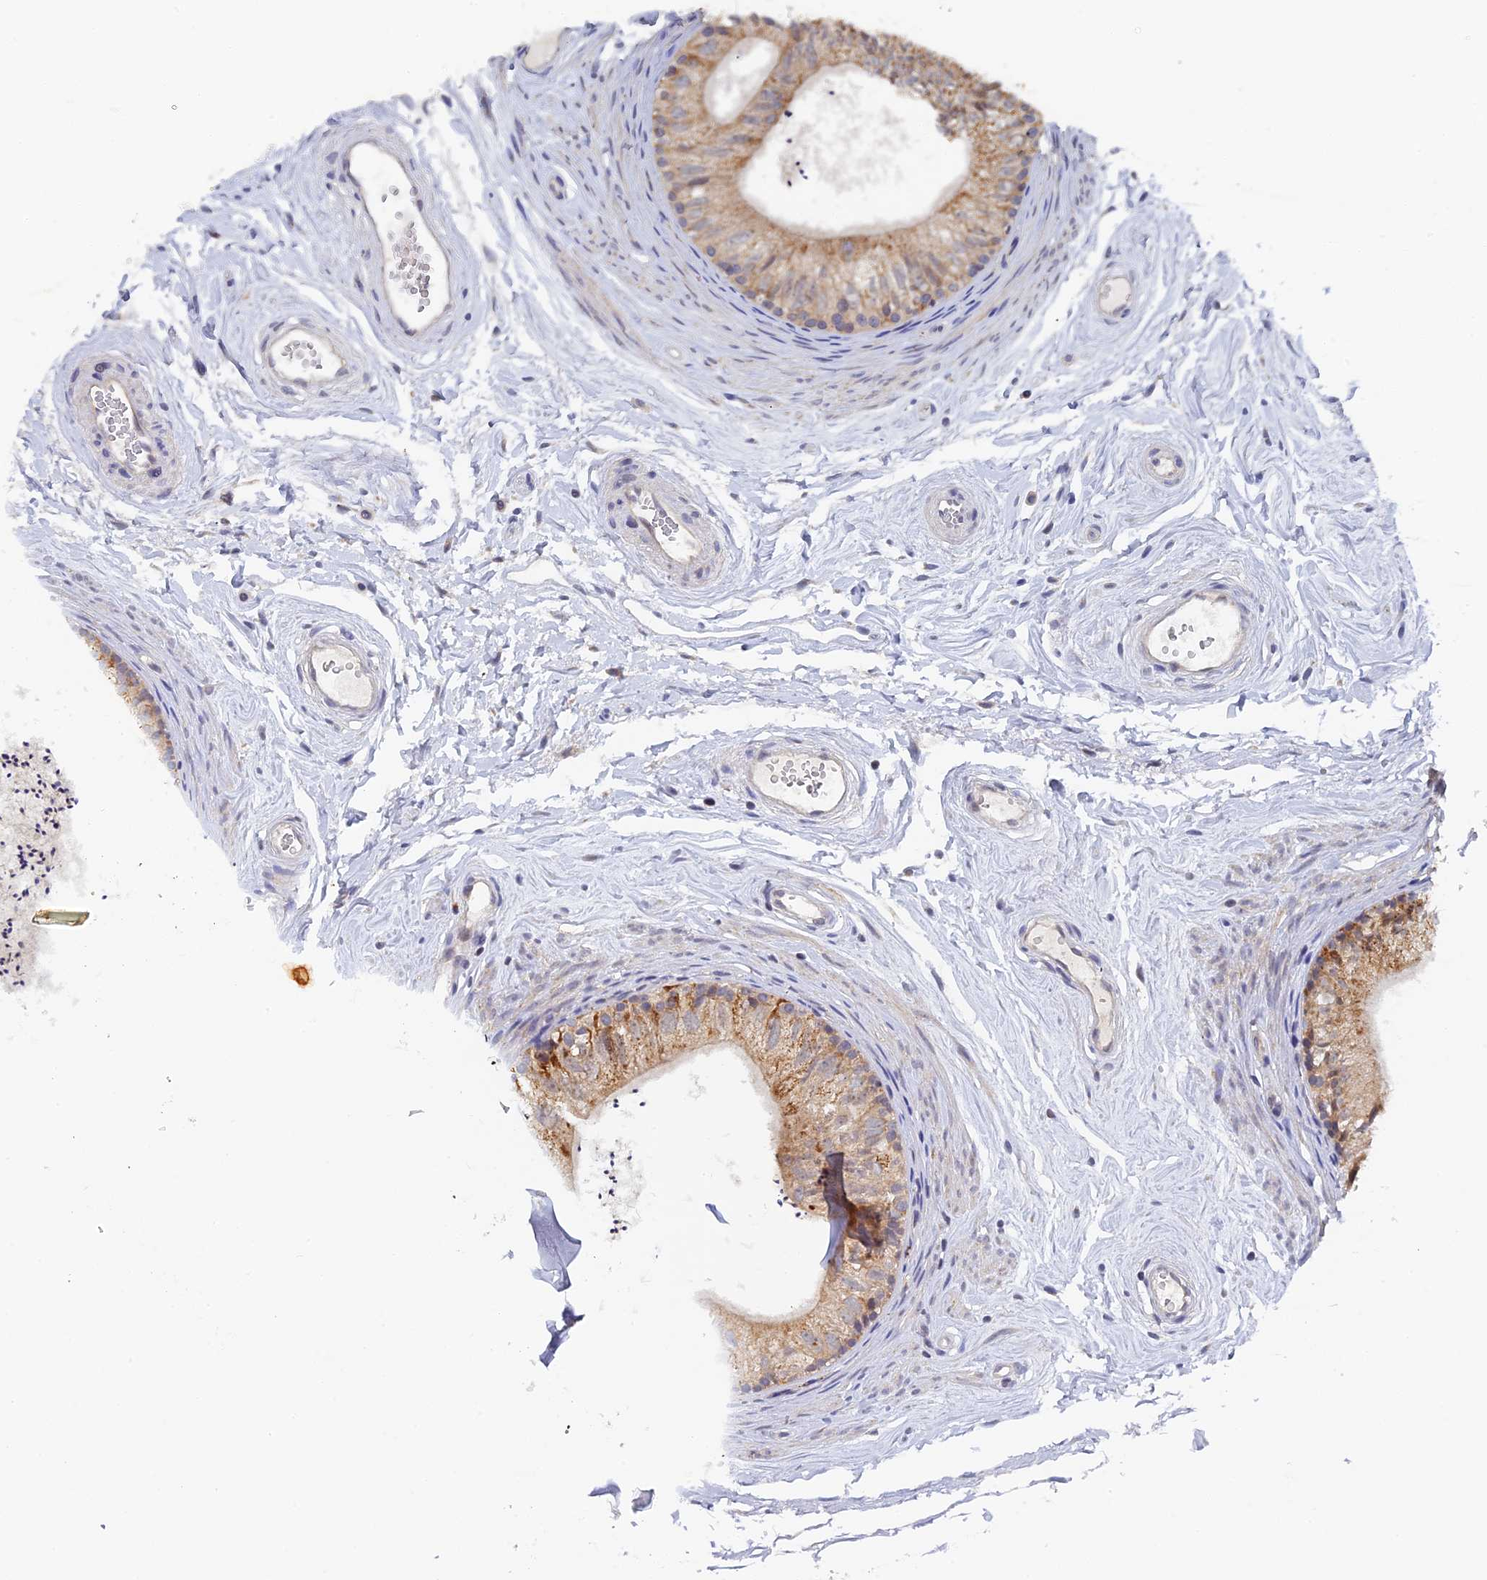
{"staining": {"intensity": "moderate", "quantity": ">75%", "location": "cytoplasmic/membranous"}, "tissue": "epididymis", "cell_type": "Glandular cells", "image_type": "normal", "snomed": [{"axis": "morphology", "description": "Normal tissue, NOS"}, {"axis": "topography", "description": "Epididymis"}], "caption": "IHC micrograph of benign epididymis: human epididymis stained using immunohistochemistry demonstrates medium levels of moderate protein expression localized specifically in the cytoplasmic/membranous of glandular cells, appearing as a cytoplasmic/membranous brown color.", "gene": "MIGA2", "patient": {"sex": "male", "age": 56}}